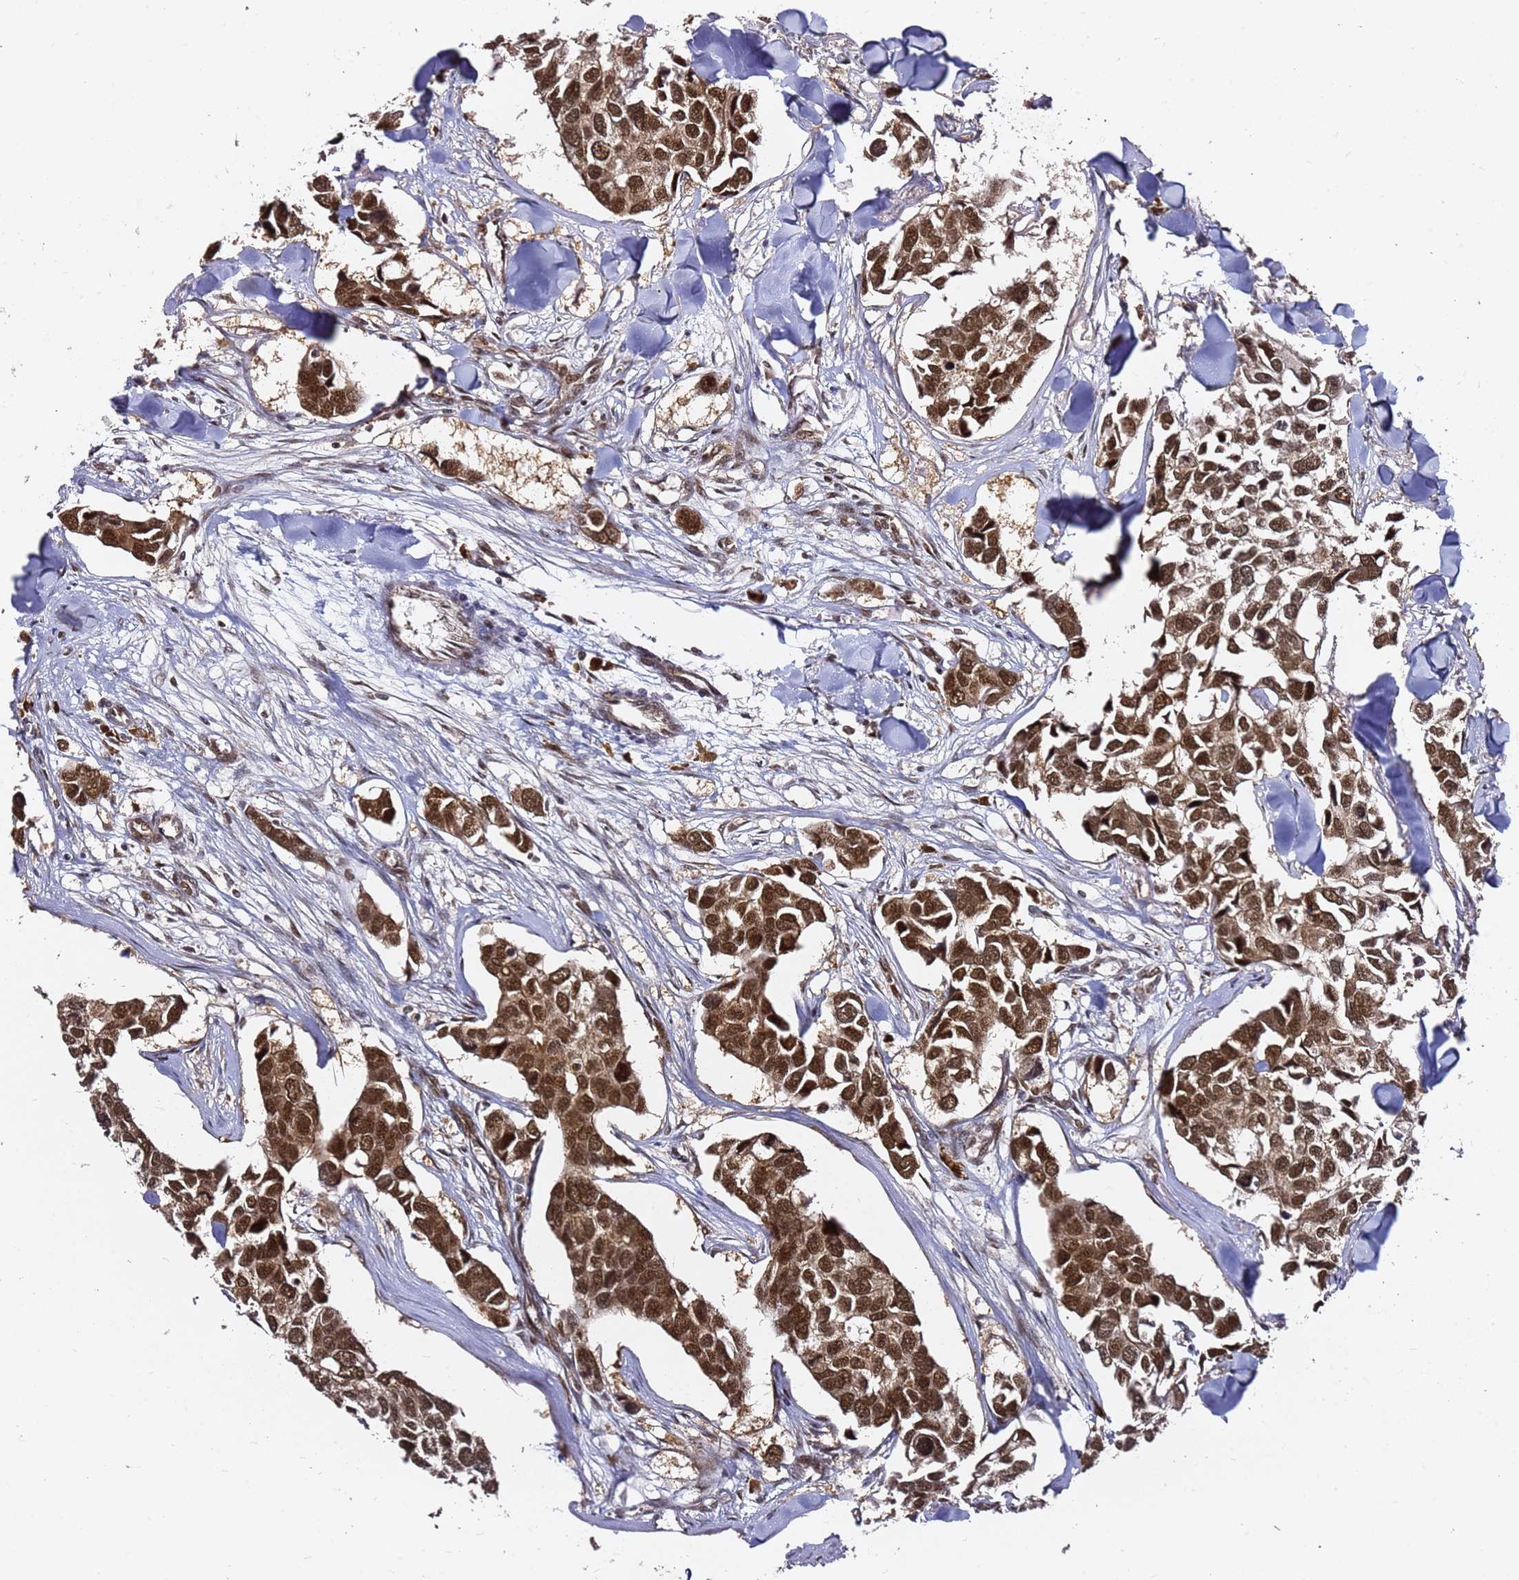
{"staining": {"intensity": "strong", "quantity": ">75%", "location": "cytoplasmic/membranous,nuclear"}, "tissue": "breast cancer", "cell_type": "Tumor cells", "image_type": "cancer", "snomed": [{"axis": "morphology", "description": "Duct carcinoma"}, {"axis": "topography", "description": "Breast"}], "caption": "Breast cancer (intraductal carcinoma) stained with IHC exhibits strong cytoplasmic/membranous and nuclear positivity in approximately >75% of tumor cells. The staining was performed using DAB (3,3'-diaminobenzidine) to visualize the protein expression in brown, while the nuclei were stained in blue with hematoxylin (Magnification: 20x).", "gene": "RGS18", "patient": {"sex": "female", "age": 83}}